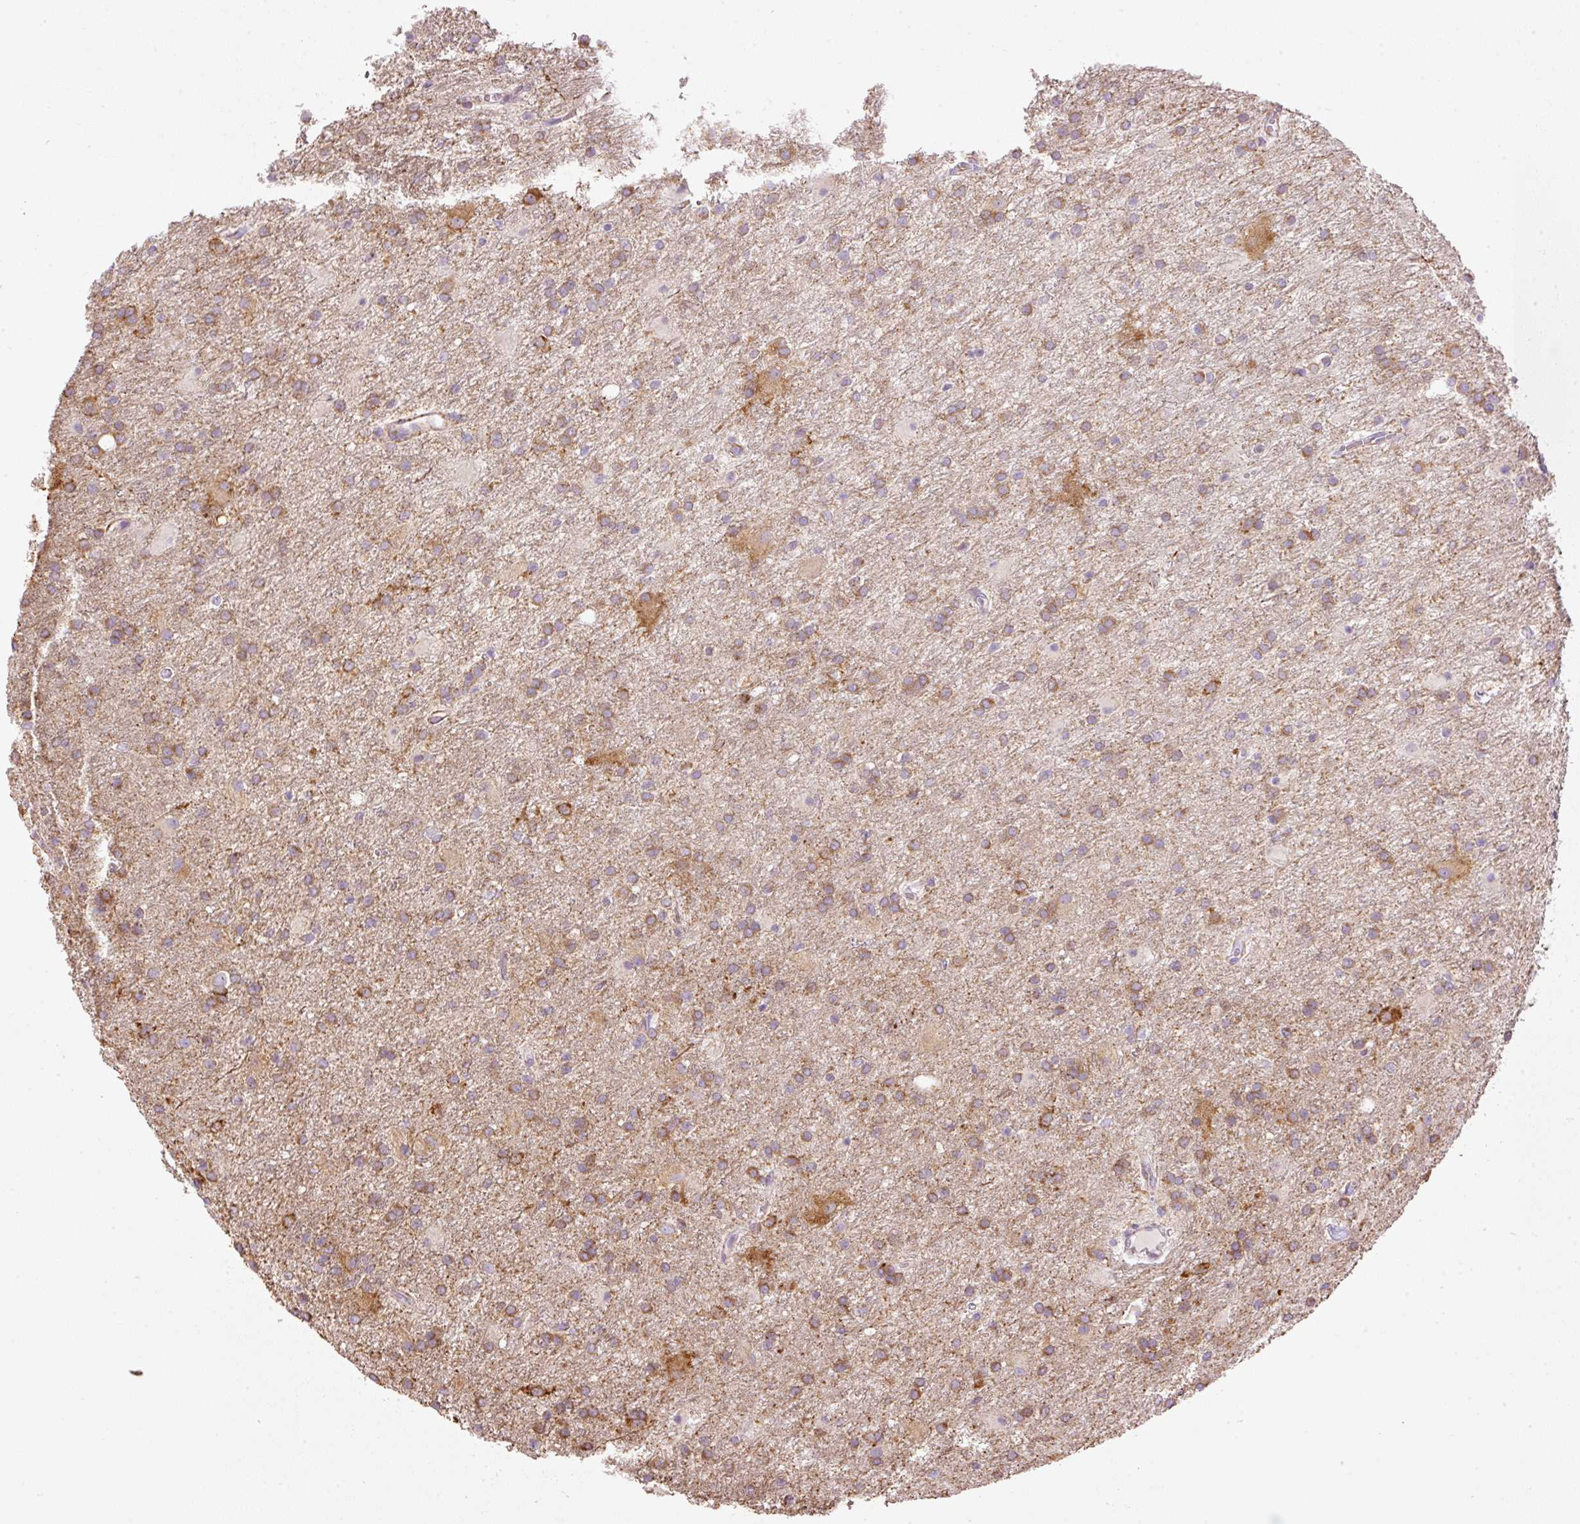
{"staining": {"intensity": "moderate", "quantity": "25%-75%", "location": "cytoplasmic/membranous"}, "tissue": "glioma", "cell_type": "Tumor cells", "image_type": "cancer", "snomed": [{"axis": "morphology", "description": "Glioma, malignant, High grade"}, {"axis": "topography", "description": "Brain"}], "caption": "The immunohistochemical stain labels moderate cytoplasmic/membranous positivity in tumor cells of glioma tissue. (IHC, brightfield microscopy, high magnification).", "gene": "TMEM8B", "patient": {"sex": "female", "age": 50}}